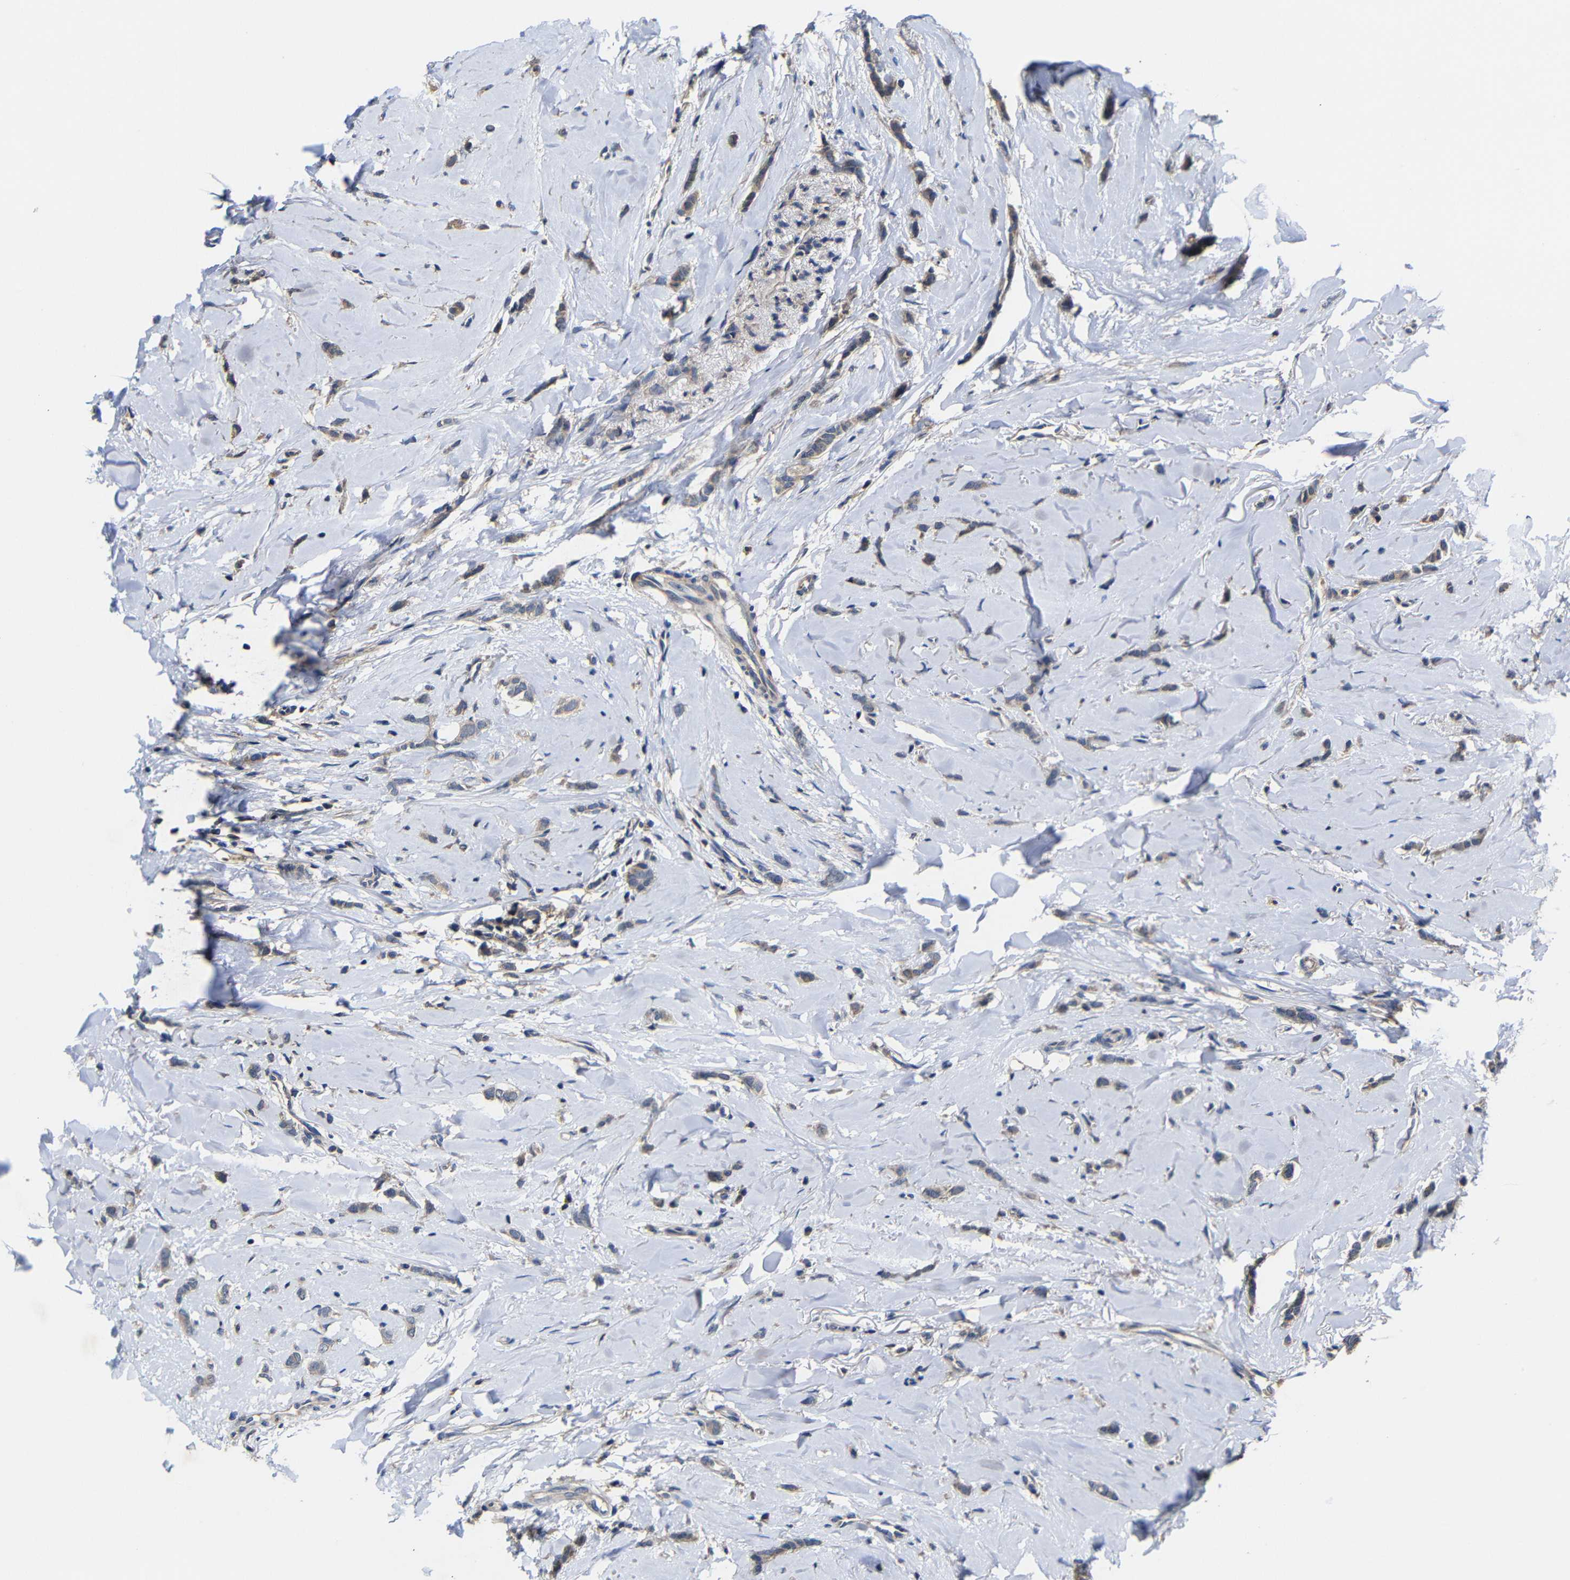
{"staining": {"intensity": "weak", "quantity": ">75%", "location": "cytoplasmic/membranous"}, "tissue": "breast cancer", "cell_type": "Tumor cells", "image_type": "cancer", "snomed": [{"axis": "morphology", "description": "Lobular carcinoma"}, {"axis": "topography", "description": "Skin"}, {"axis": "topography", "description": "Breast"}], "caption": "IHC photomicrograph of human lobular carcinoma (breast) stained for a protein (brown), which exhibits low levels of weak cytoplasmic/membranous staining in about >75% of tumor cells.", "gene": "LPAR5", "patient": {"sex": "female", "age": 46}}